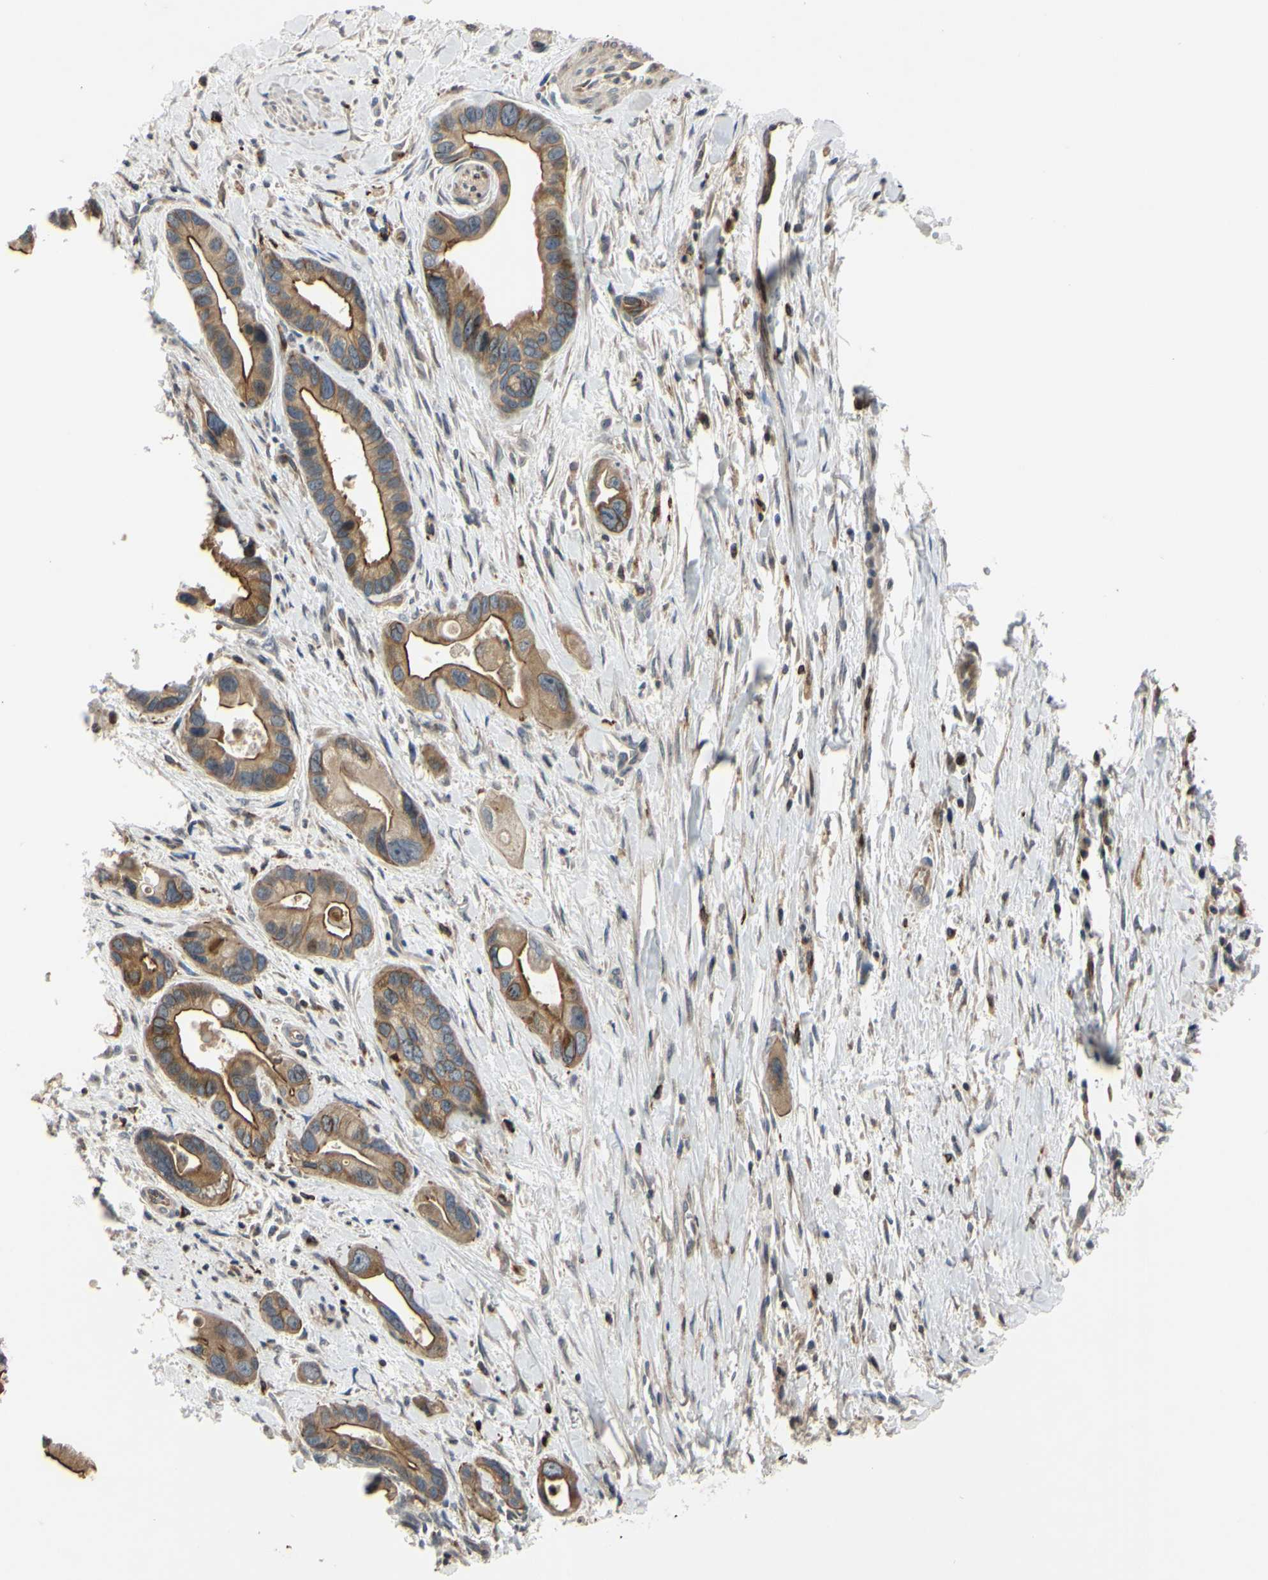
{"staining": {"intensity": "moderate", "quantity": "25%-75%", "location": "cytoplasmic/membranous"}, "tissue": "pancreatic cancer", "cell_type": "Tumor cells", "image_type": "cancer", "snomed": [{"axis": "morphology", "description": "Adenocarcinoma, NOS"}, {"axis": "topography", "description": "Pancreas"}], "caption": "Human adenocarcinoma (pancreatic) stained with a brown dye reveals moderate cytoplasmic/membranous positive positivity in approximately 25%-75% of tumor cells.", "gene": "PLXNA2", "patient": {"sex": "female", "age": 77}}